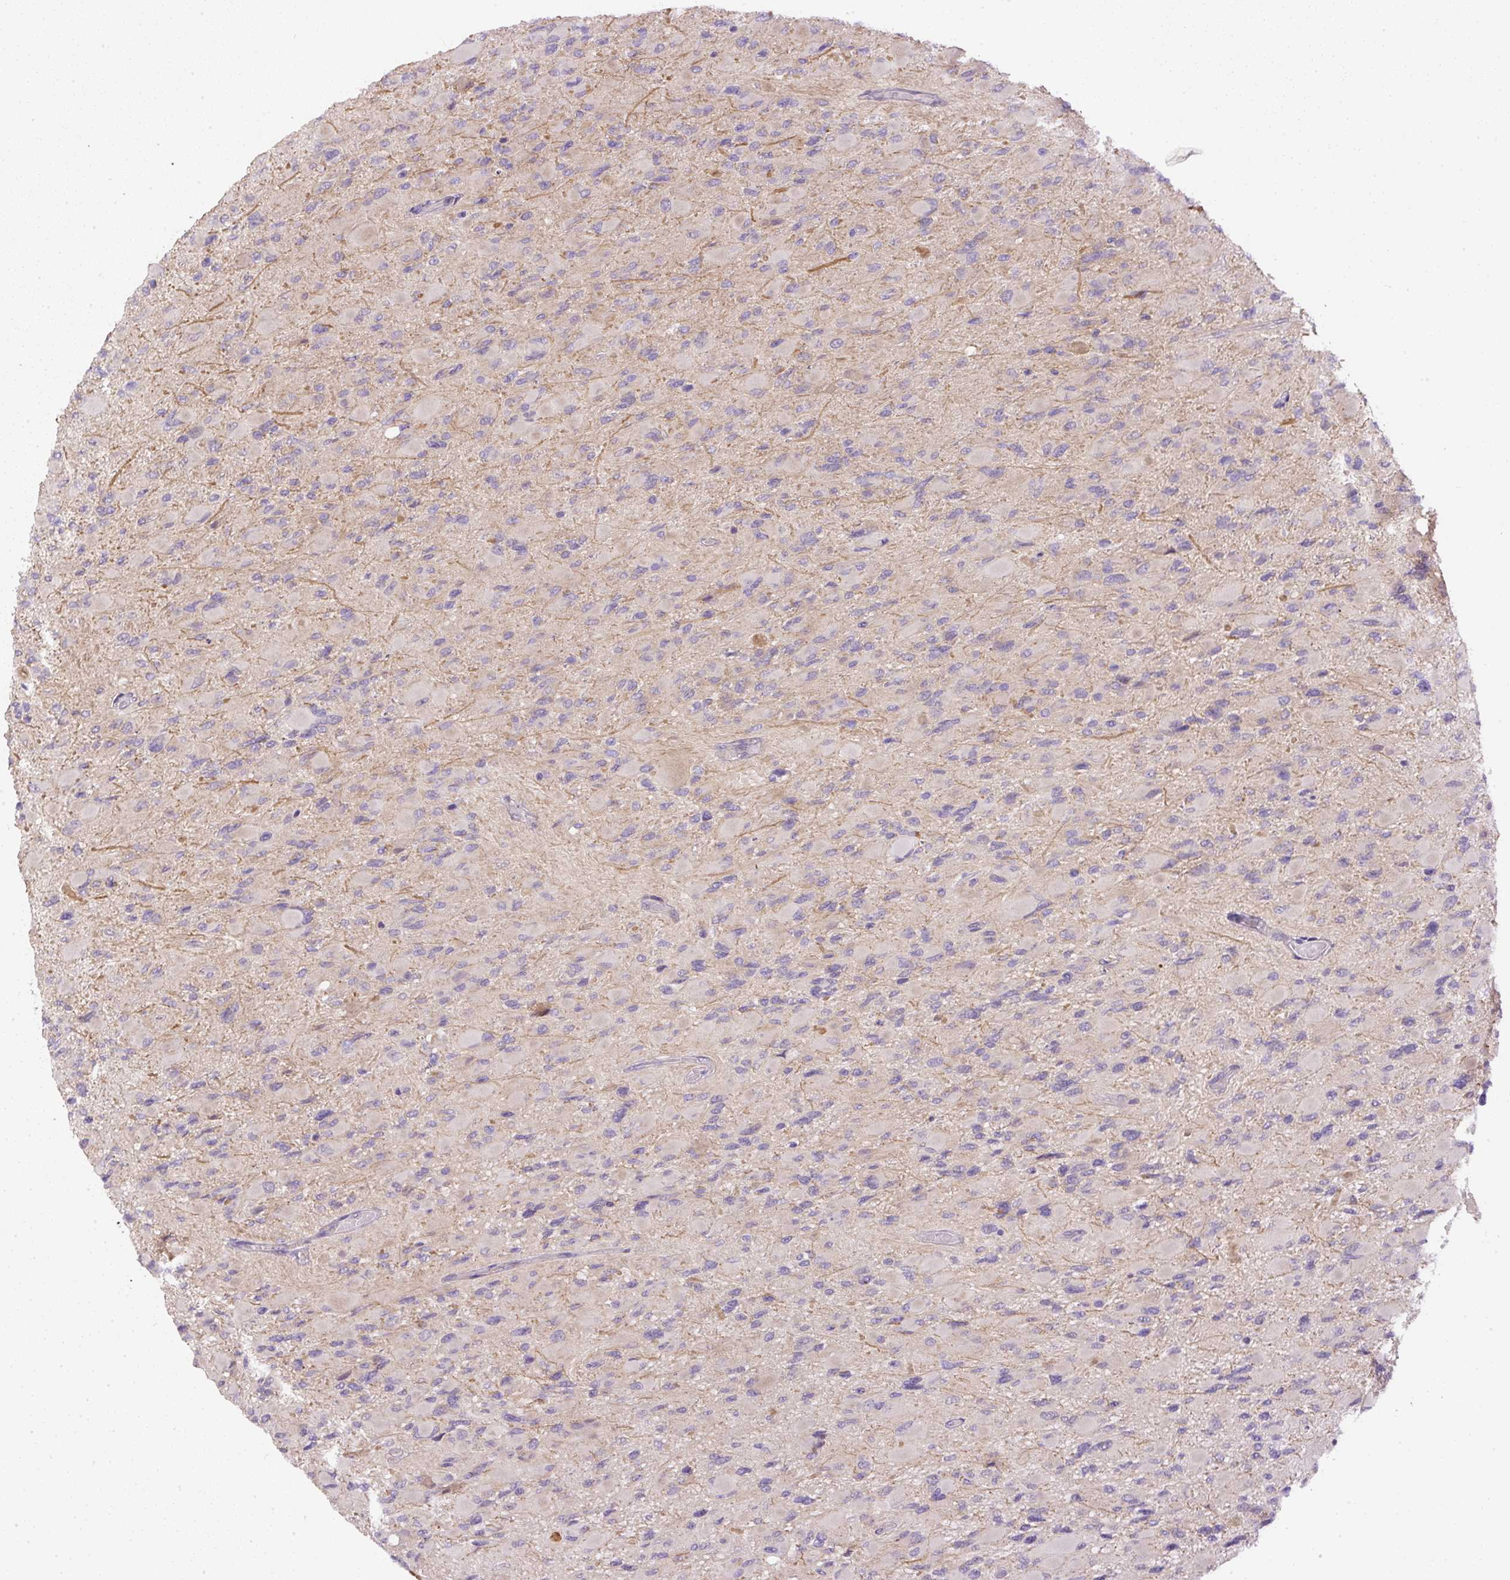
{"staining": {"intensity": "negative", "quantity": "none", "location": "none"}, "tissue": "glioma", "cell_type": "Tumor cells", "image_type": "cancer", "snomed": [{"axis": "morphology", "description": "Glioma, malignant, High grade"}, {"axis": "topography", "description": "Cerebral cortex"}], "caption": "High power microscopy histopathology image of an IHC histopathology image of malignant glioma (high-grade), revealing no significant expression in tumor cells.", "gene": "DAPK1", "patient": {"sex": "female", "age": 36}}